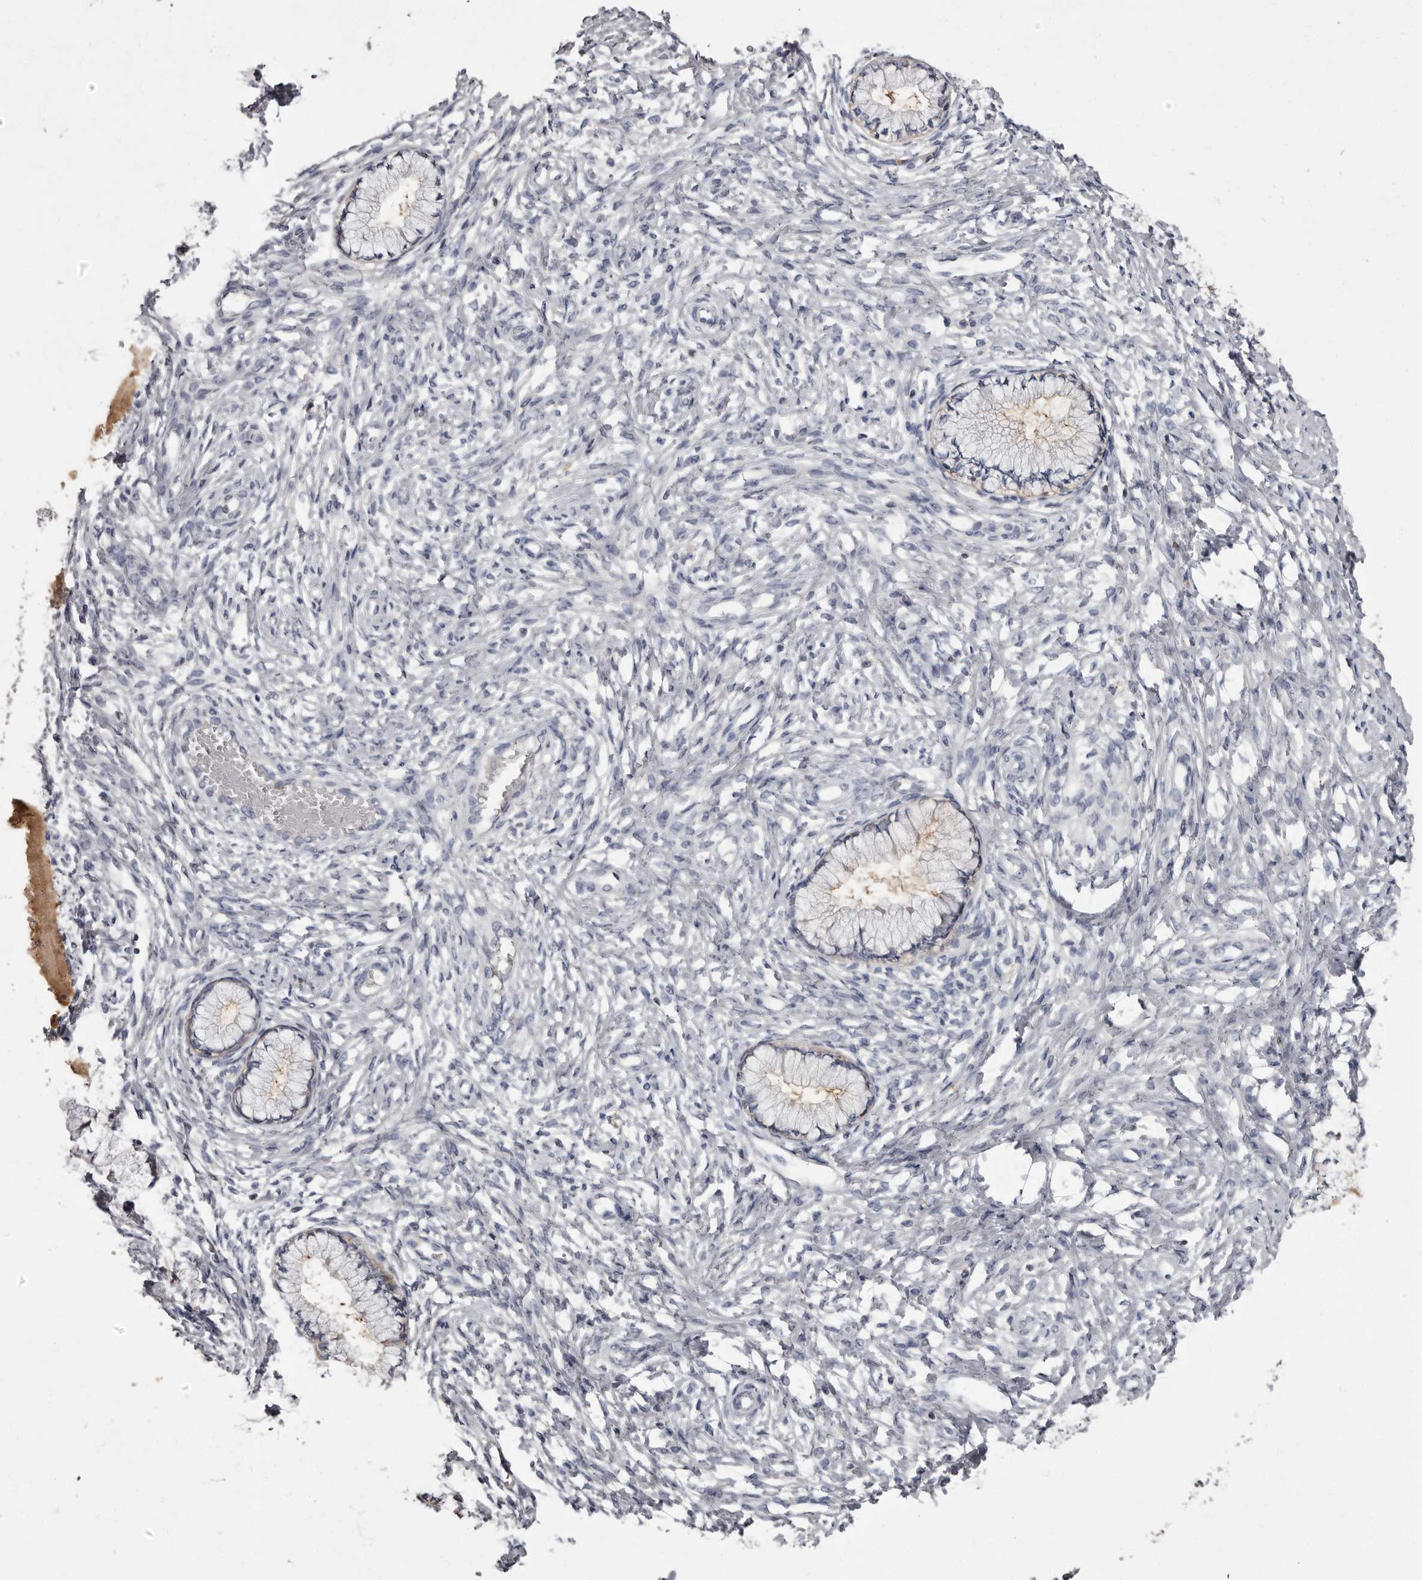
{"staining": {"intensity": "weak", "quantity": "<25%", "location": "cytoplasmic/membranous"}, "tissue": "cervix", "cell_type": "Glandular cells", "image_type": "normal", "snomed": [{"axis": "morphology", "description": "Normal tissue, NOS"}, {"axis": "topography", "description": "Cervix"}], "caption": "IHC histopathology image of normal cervix stained for a protein (brown), which exhibits no expression in glandular cells. (DAB (3,3'-diaminobenzidine) immunohistochemistry with hematoxylin counter stain).", "gene": "APEH", "patient": {"sex": "female", "age": 36}}